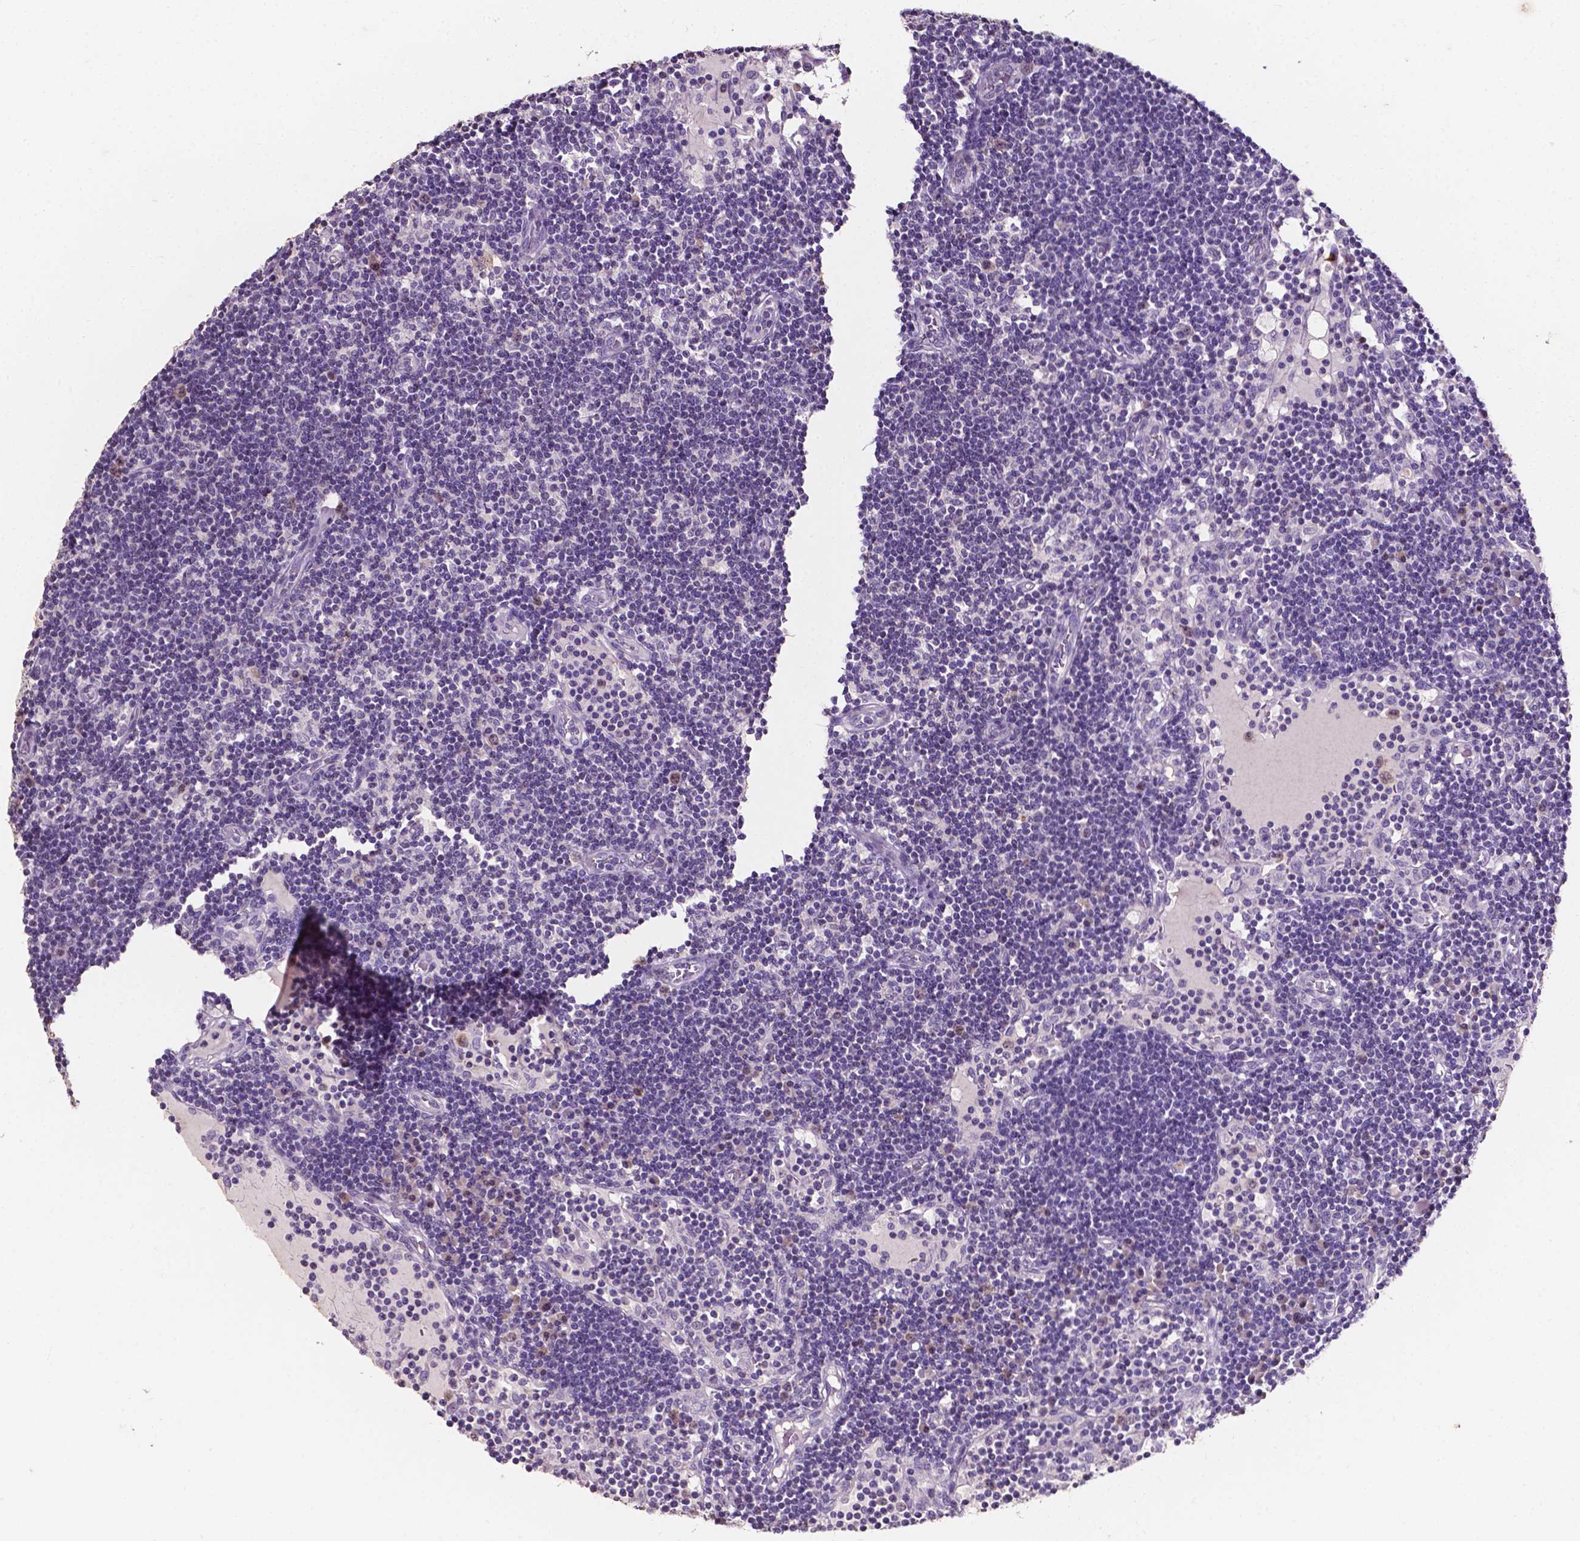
{"staining": {"intensity": "negative", "quantity": "none", "location": "none"}, "tissue": "lymph node", "cell_type": "Germinal center cells", "image_type": "normal", "snomed": [{"axis": "morphology", "description": "Normal tissue, NOS"}, {"axis": "topography", "description": "Lymph node"}], "caption": "Germinal center cells show no significant protein staining in benign lymph node.", "gene": "PSAT1", "patient": {"sex": "female", "age": 72}}